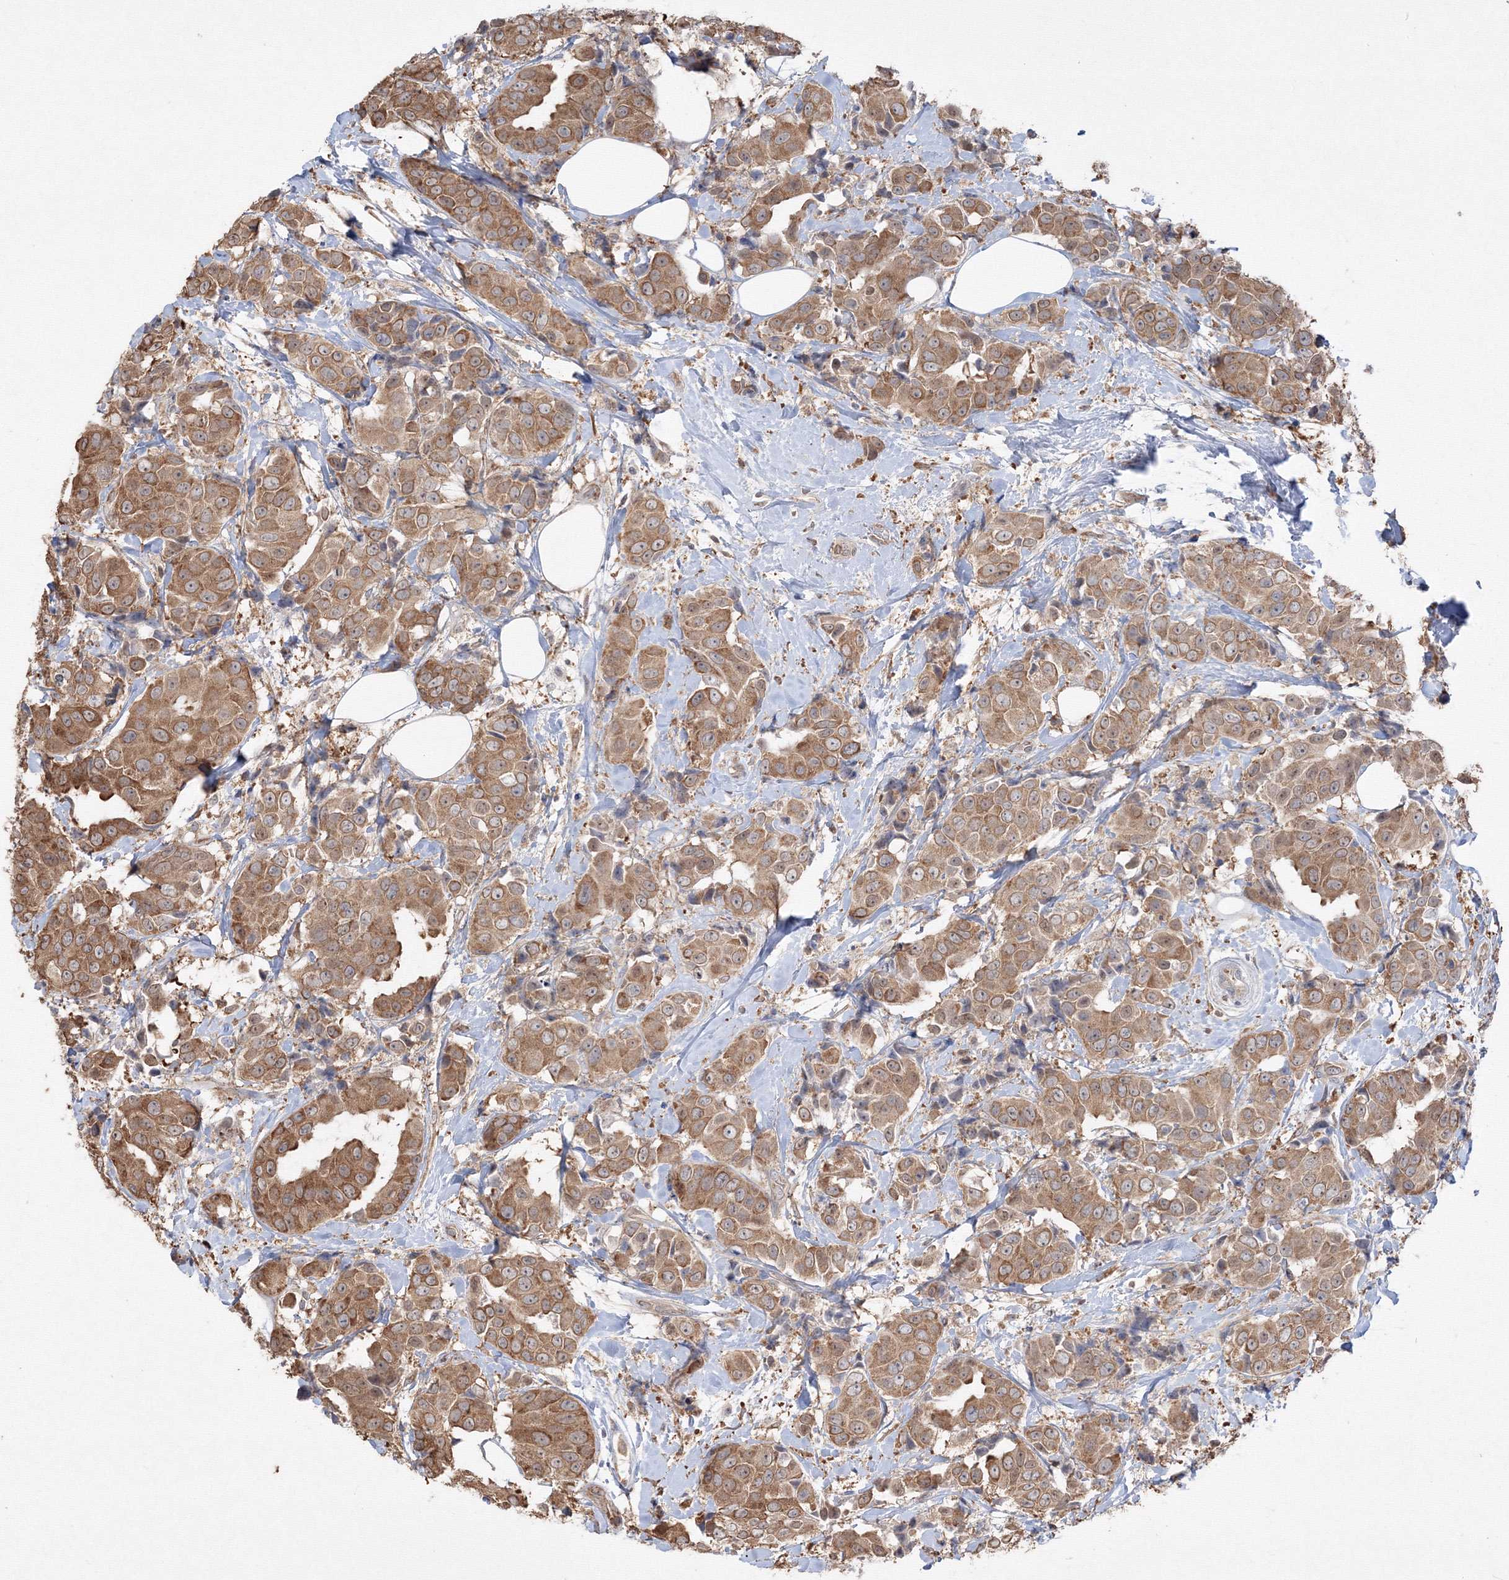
{"staining": {"intensity": "moderate", "quantity": ">75%", "location": "cytoplasmic/membranous"}, "tissue": "breast cancer", "cell_type": "Tumor cells", "image_type": "cancer", "snomed": [{"axis": "morphology", "description": "Normal tissue, NOS"}, {"axis": "morphology", "description": "Duct carcinoma"}, {"axis": "topography", "description": "Breast"}], "caption": "Breast cancer stained with DAB immunohistochemistry exhibits medium levels of moderate cytoplasmic/membranous positivity in about >75% of tumor cells.", "gene": "FBXL8", "patient": {"sex": "female", "age": 39}}